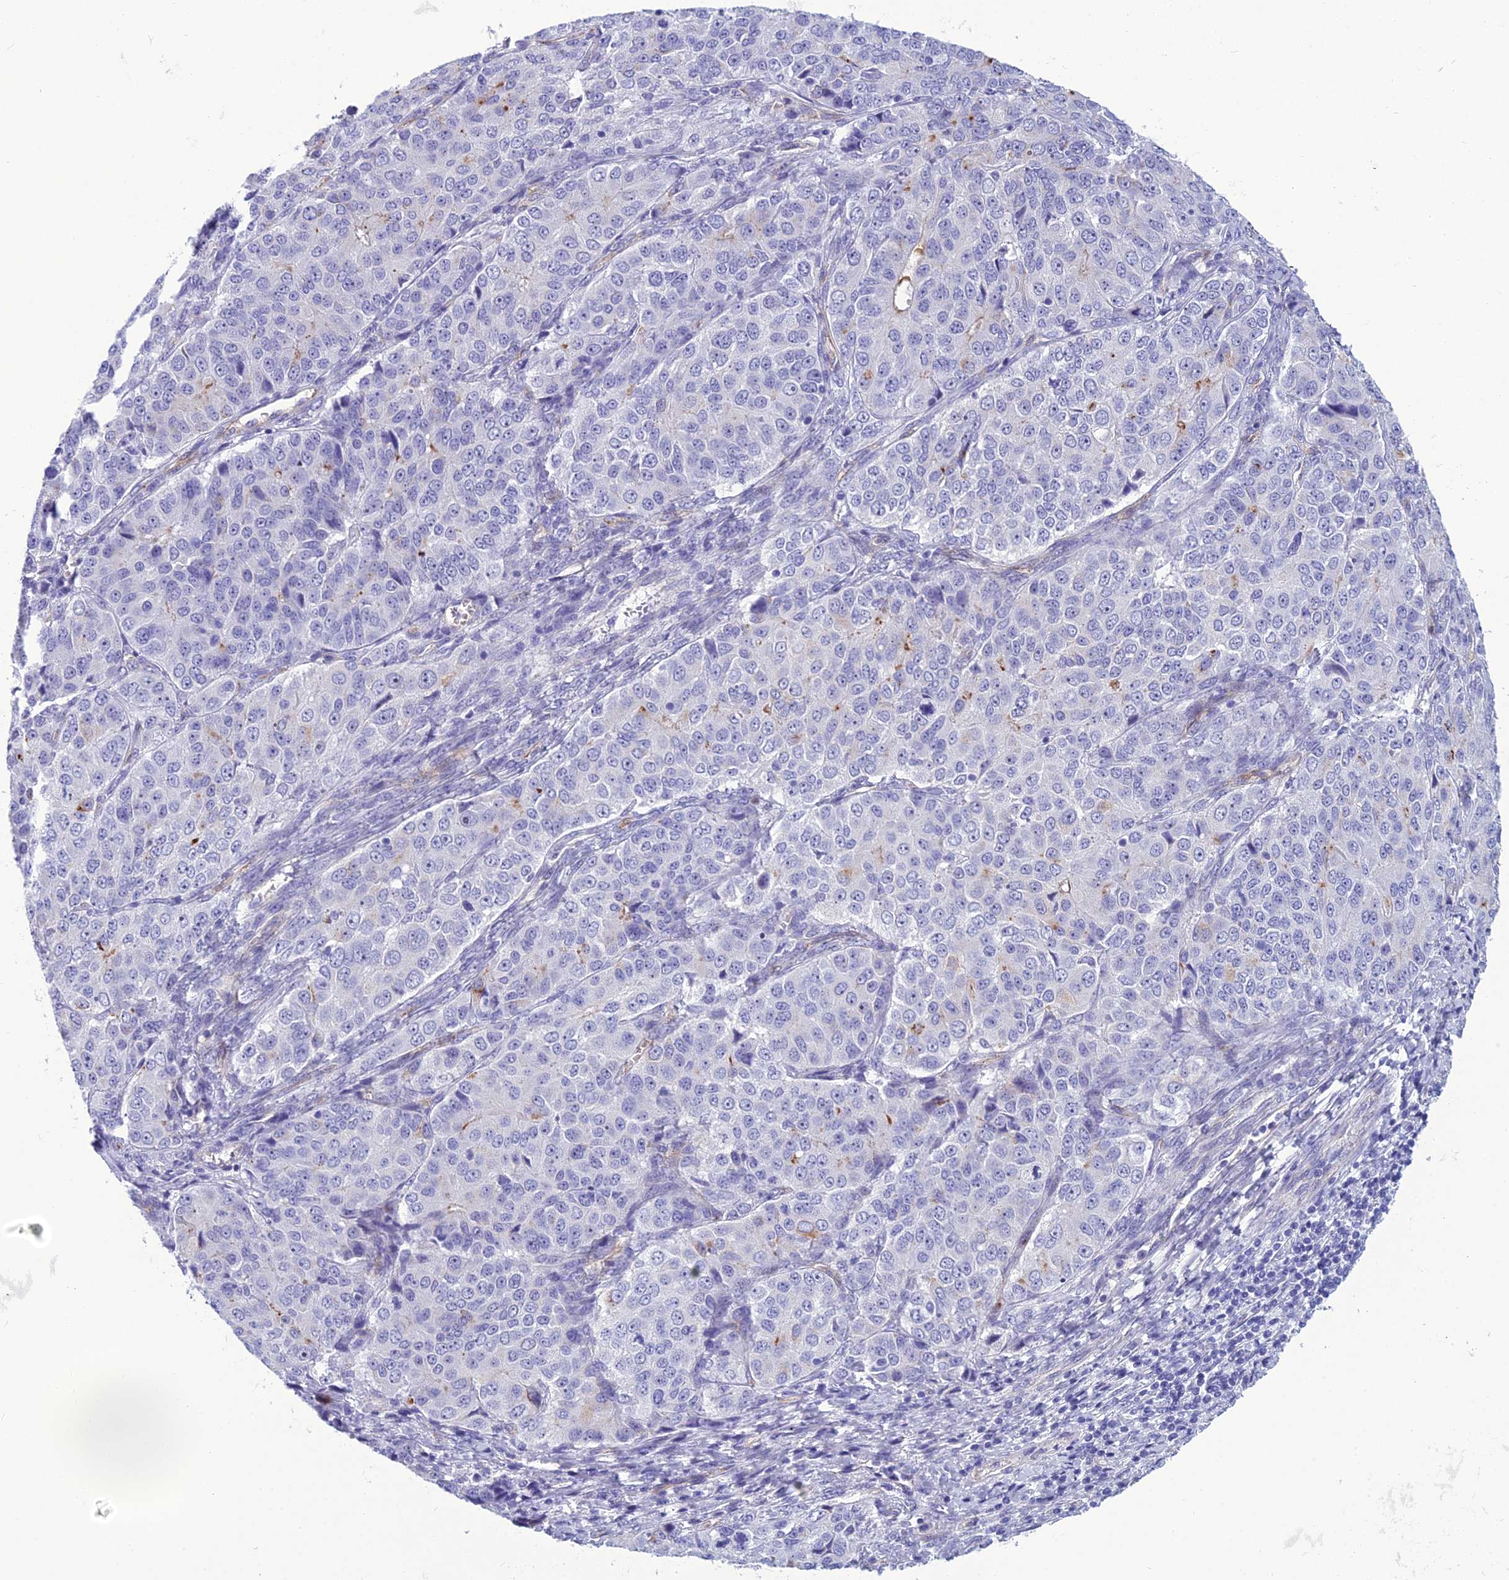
{"staining": {"intensity": "negative", "quantity": "none", "location": "none"}, "tissue": "ovarian cancer", "cell_type": "Tumor cells", "image_type": "cancer", "snomed": [{"axis": "morphology", "description": "Carcinoma, endometroid"}, {"axis": "topography", "description": "Ovary"}], "caption": "High power microscopy histopathology image of an immunohistochemistry image of ovarian endometroid carcinoma, revealing no significant staining in tumor cells. (DAB (3,3'-diaminobenzidine) immunohistochemistry (IHC) visualized using brightfield microscopy, high magnification).", "gene": "BBS7", "patient": {"sex": "female", "age": 51}}